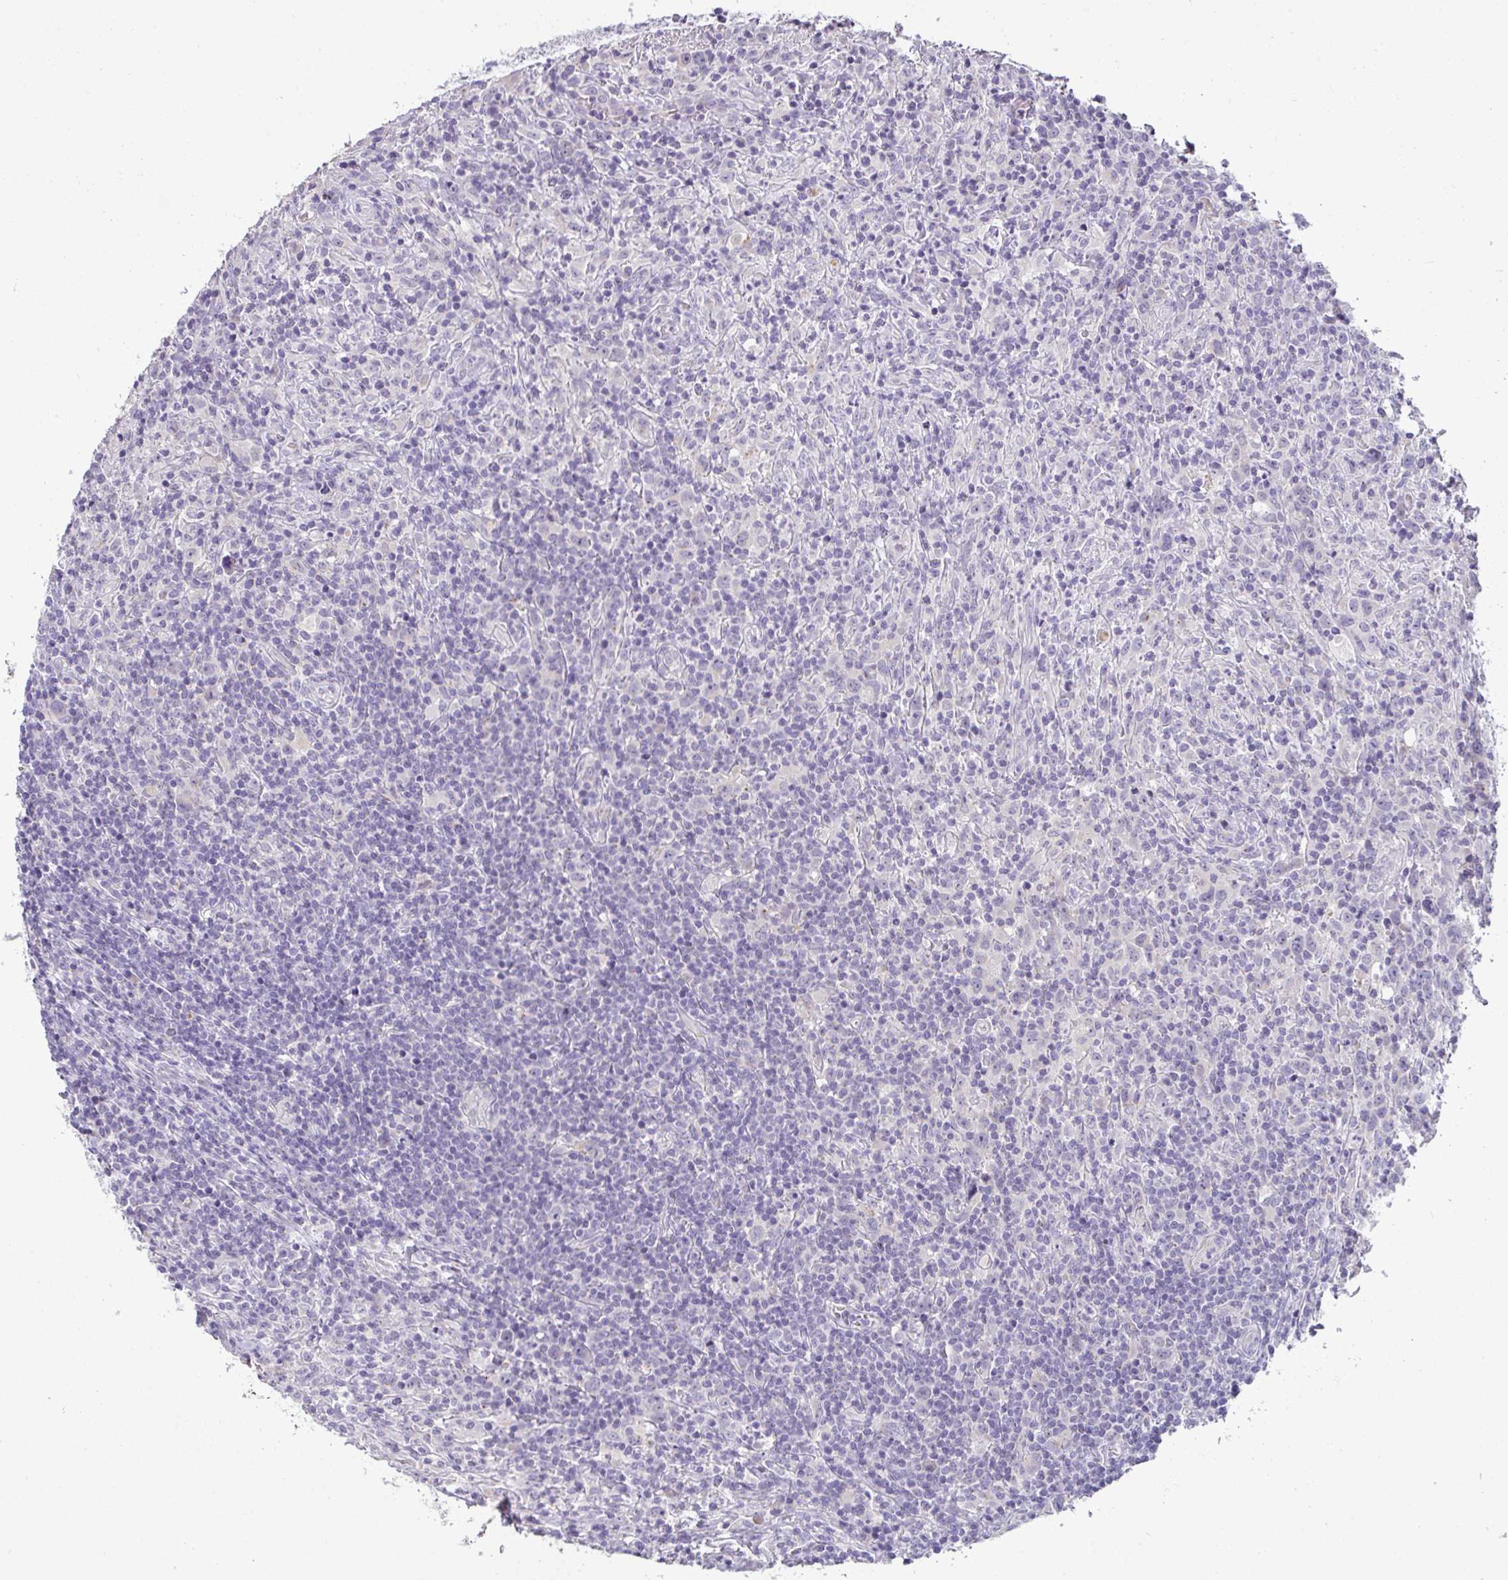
{"staining": {"intensity": "negative", "quantity": "none", "location": "none"}, "tissue": "lymphoma", "cell_type": "Tumor cells", "image_type": "cancer", "snomed": [{"axis": "morphology", "description": "Hodgkin's disease, NOS"}, {"axis": "topography", "description": "Lymph node"}], "caption": "This is an immunohistochemistry (IHC) histopathology image of Hodgkin's disease. There is no staining in tumor cells.", "gene": "CMPK1", "patient": {"sex": "female", "age": 18}}